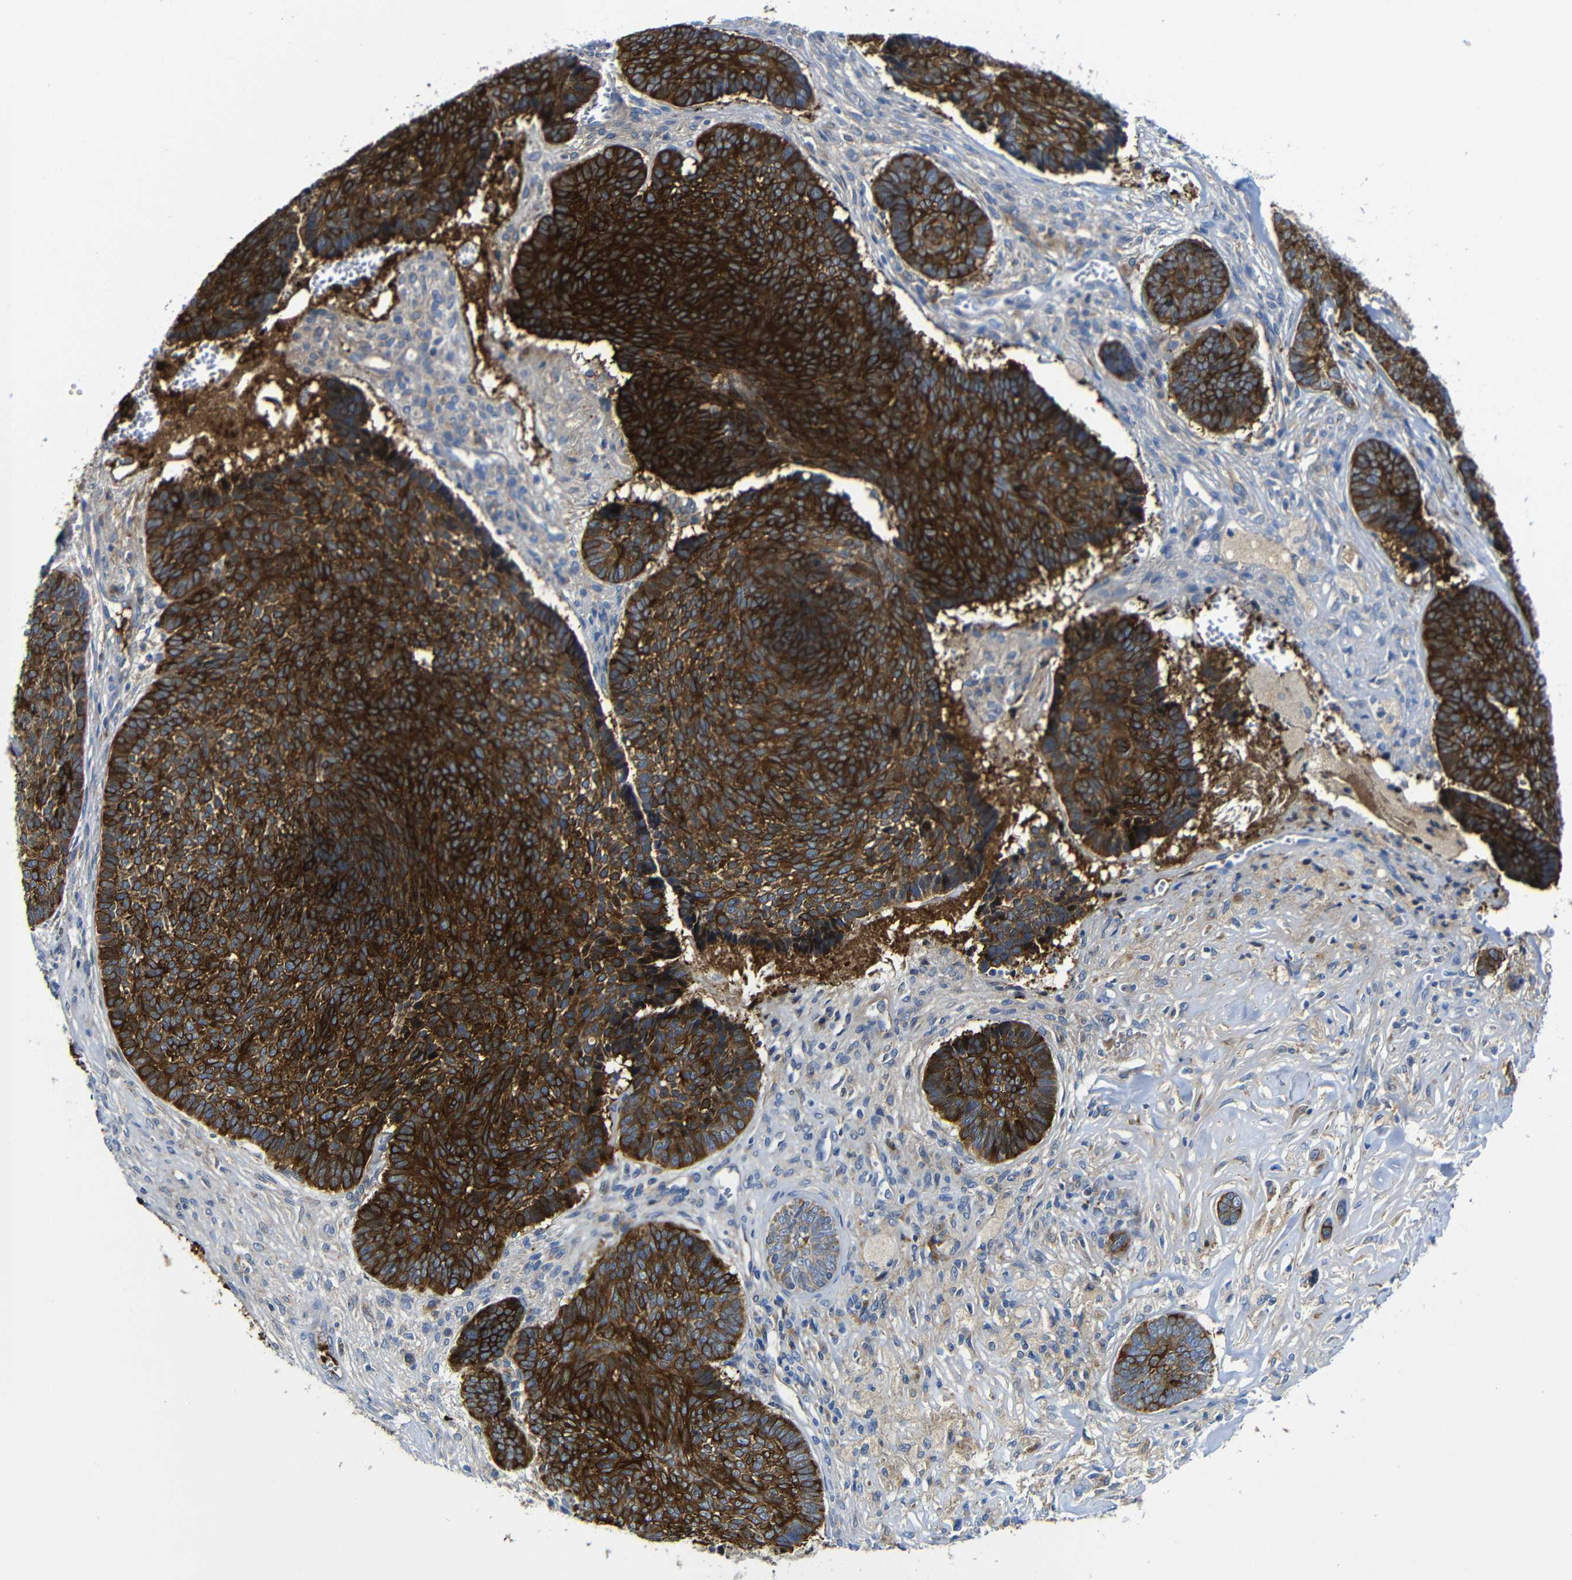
{"staining": {"intensity": "strong", "quantity": ">75%", "location": "cytoplasmic/membranous"}, "tissue": "skin cancer", "cell_type": "Tumor cells", "image_type": "cancer", "snomed": [{"axis": "morphology", "description": "Basal cell carcinoma"}, {"axis": "topography", "description": "Skin"}], "caption": "Skin cancer stained with a protein marker displays strong staining in tumor cells.", "gene": "CLCC1", "patient": {"sex": "male", "age": 84}}